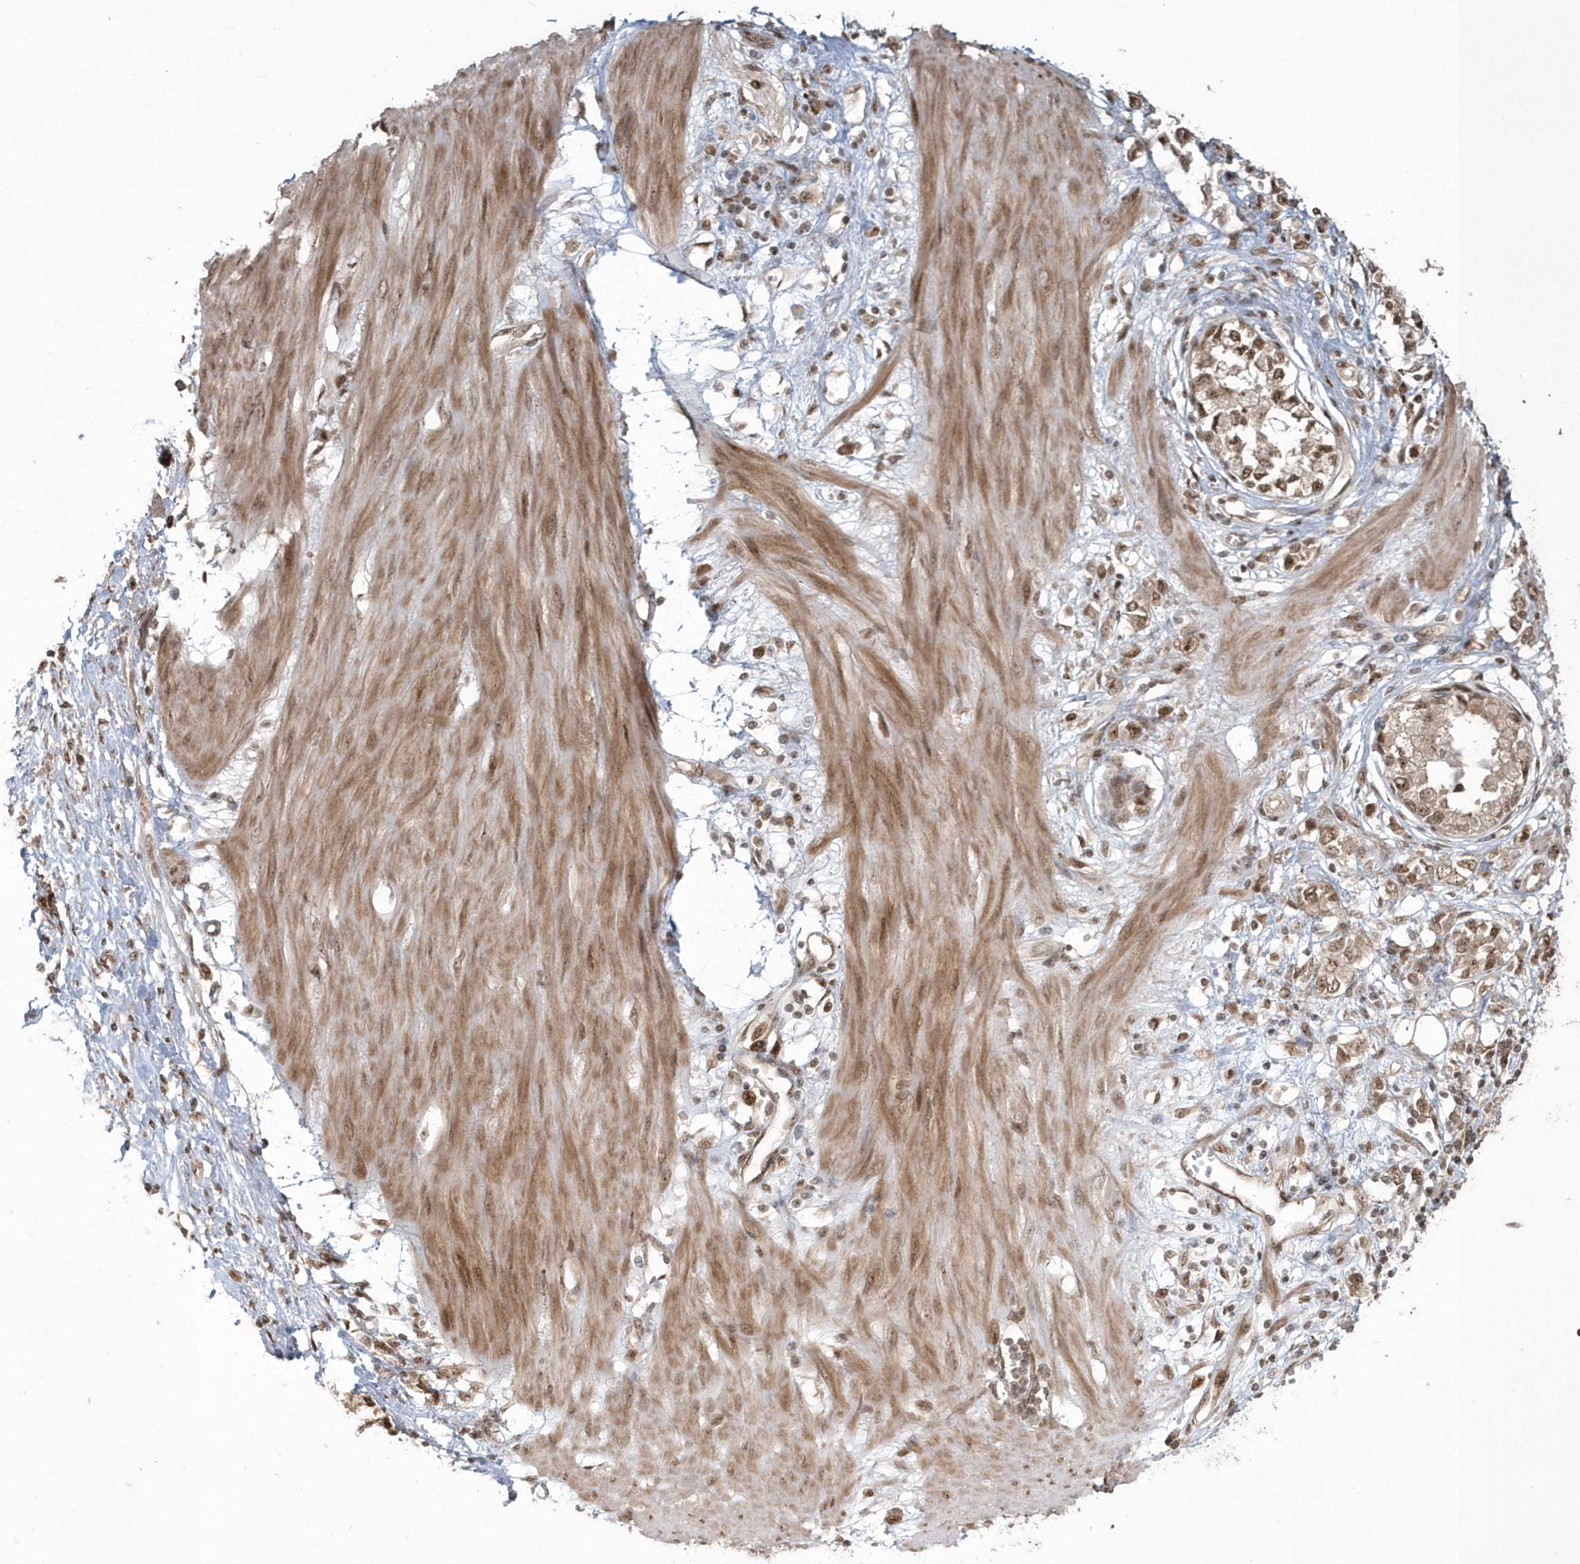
{"staining": {"intensity": "moderate", "quantity": ">75%", "location": "cytoplasmic/membranous,nuclear"}, "tissue": "stomach cancer", "cell_type": "Tumor cells", "image_type": "cancer", "snomed": [{"axis": "morphology", "description": "Adenocarcinoma, NOS"}, {"axis": "topography", "description": "Stomach"}], "caption": "A medium amount of moderate cytoplasmic/membranous and nuclear staining is seen in about >75% of tumor cells in stomach adenocarcinoma tissue. (IHC, brightfield microscopy, high magnification).", "gene": "EPB41L4A", "patient": {"sex": "female", "age": 76}}